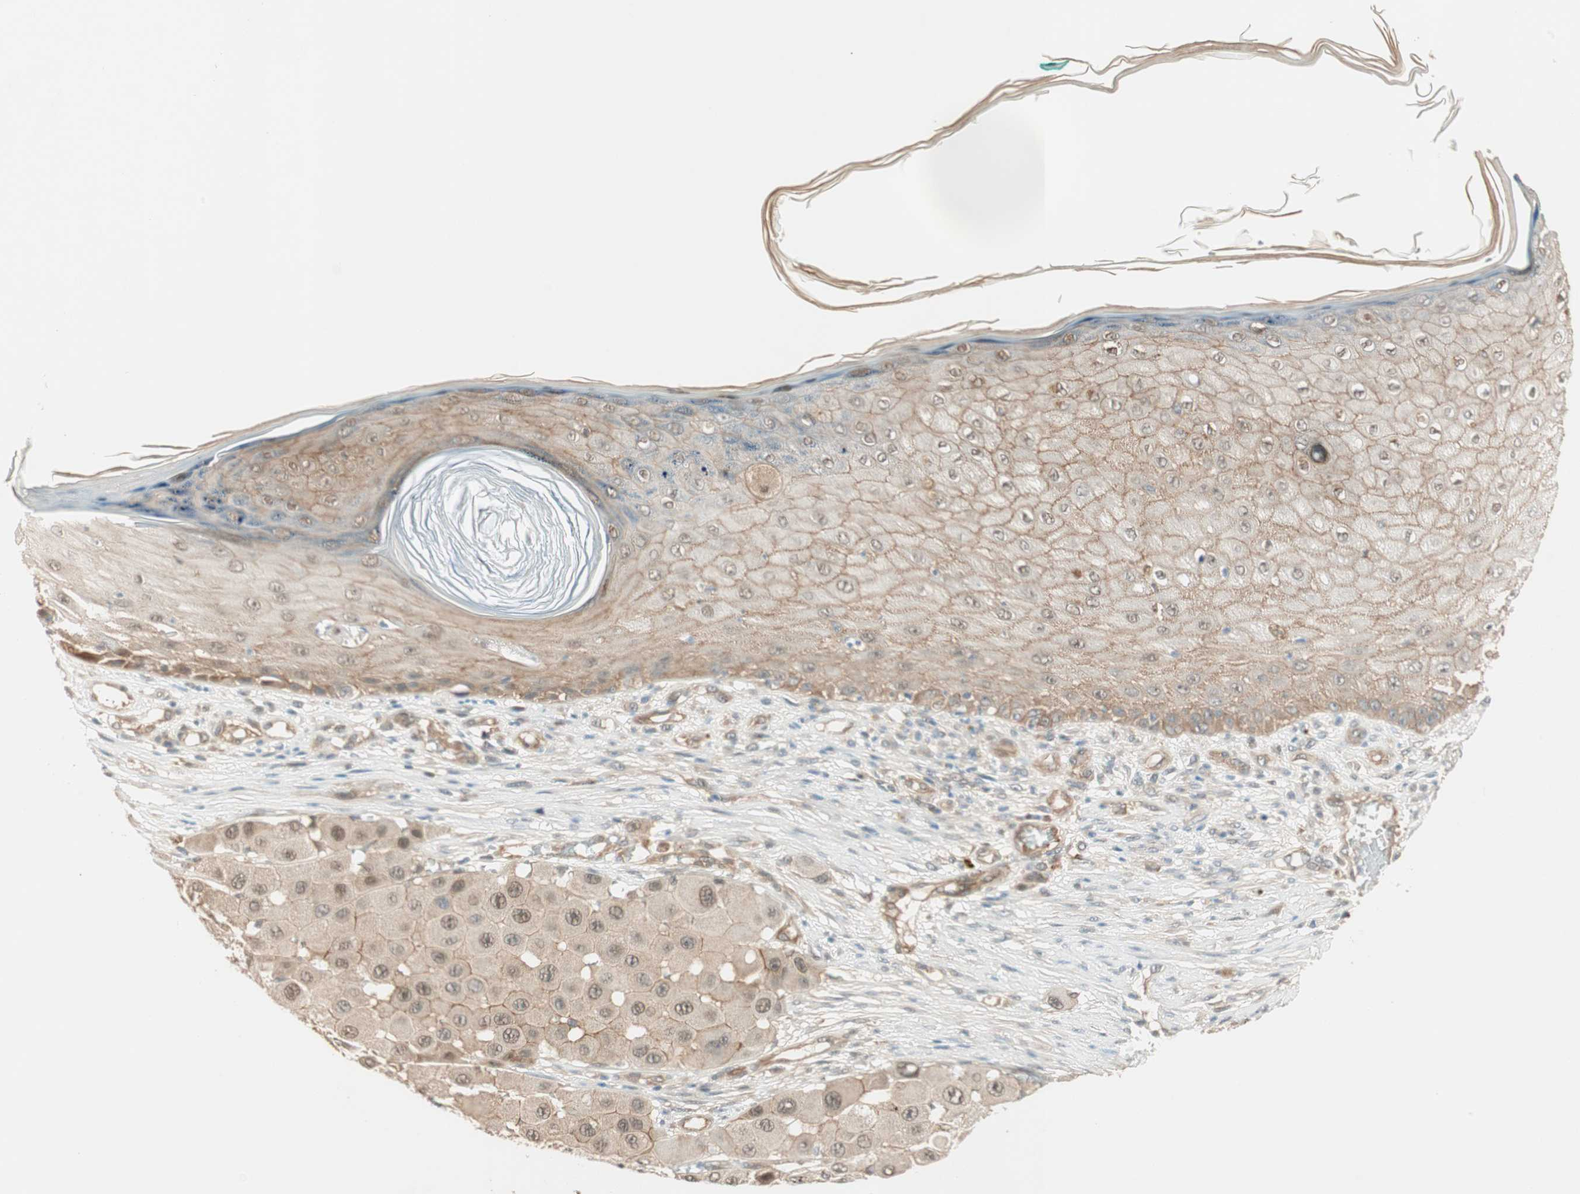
{"staining": {"intensity": "moderate", "quantity": ">75%", "location": "cytoplasmic/membranous,nuclear"}, "tissue": "melanoma", "cell_type": "Tumor cells", "image_type": "cancer", "snomed": [{"axis": "morphology", "description": "Malignant melanoma, NOS"}, {"axis": "topography", "description": "Skin"}], "caption": "Moderate cytoplasmic/membranous and nuclear protein positivity is appreciated in approximately >75% of tumor cells in malignant melanoma.", "gene": "PSMD8", "patient": {"sex": "female", "age": 81}}